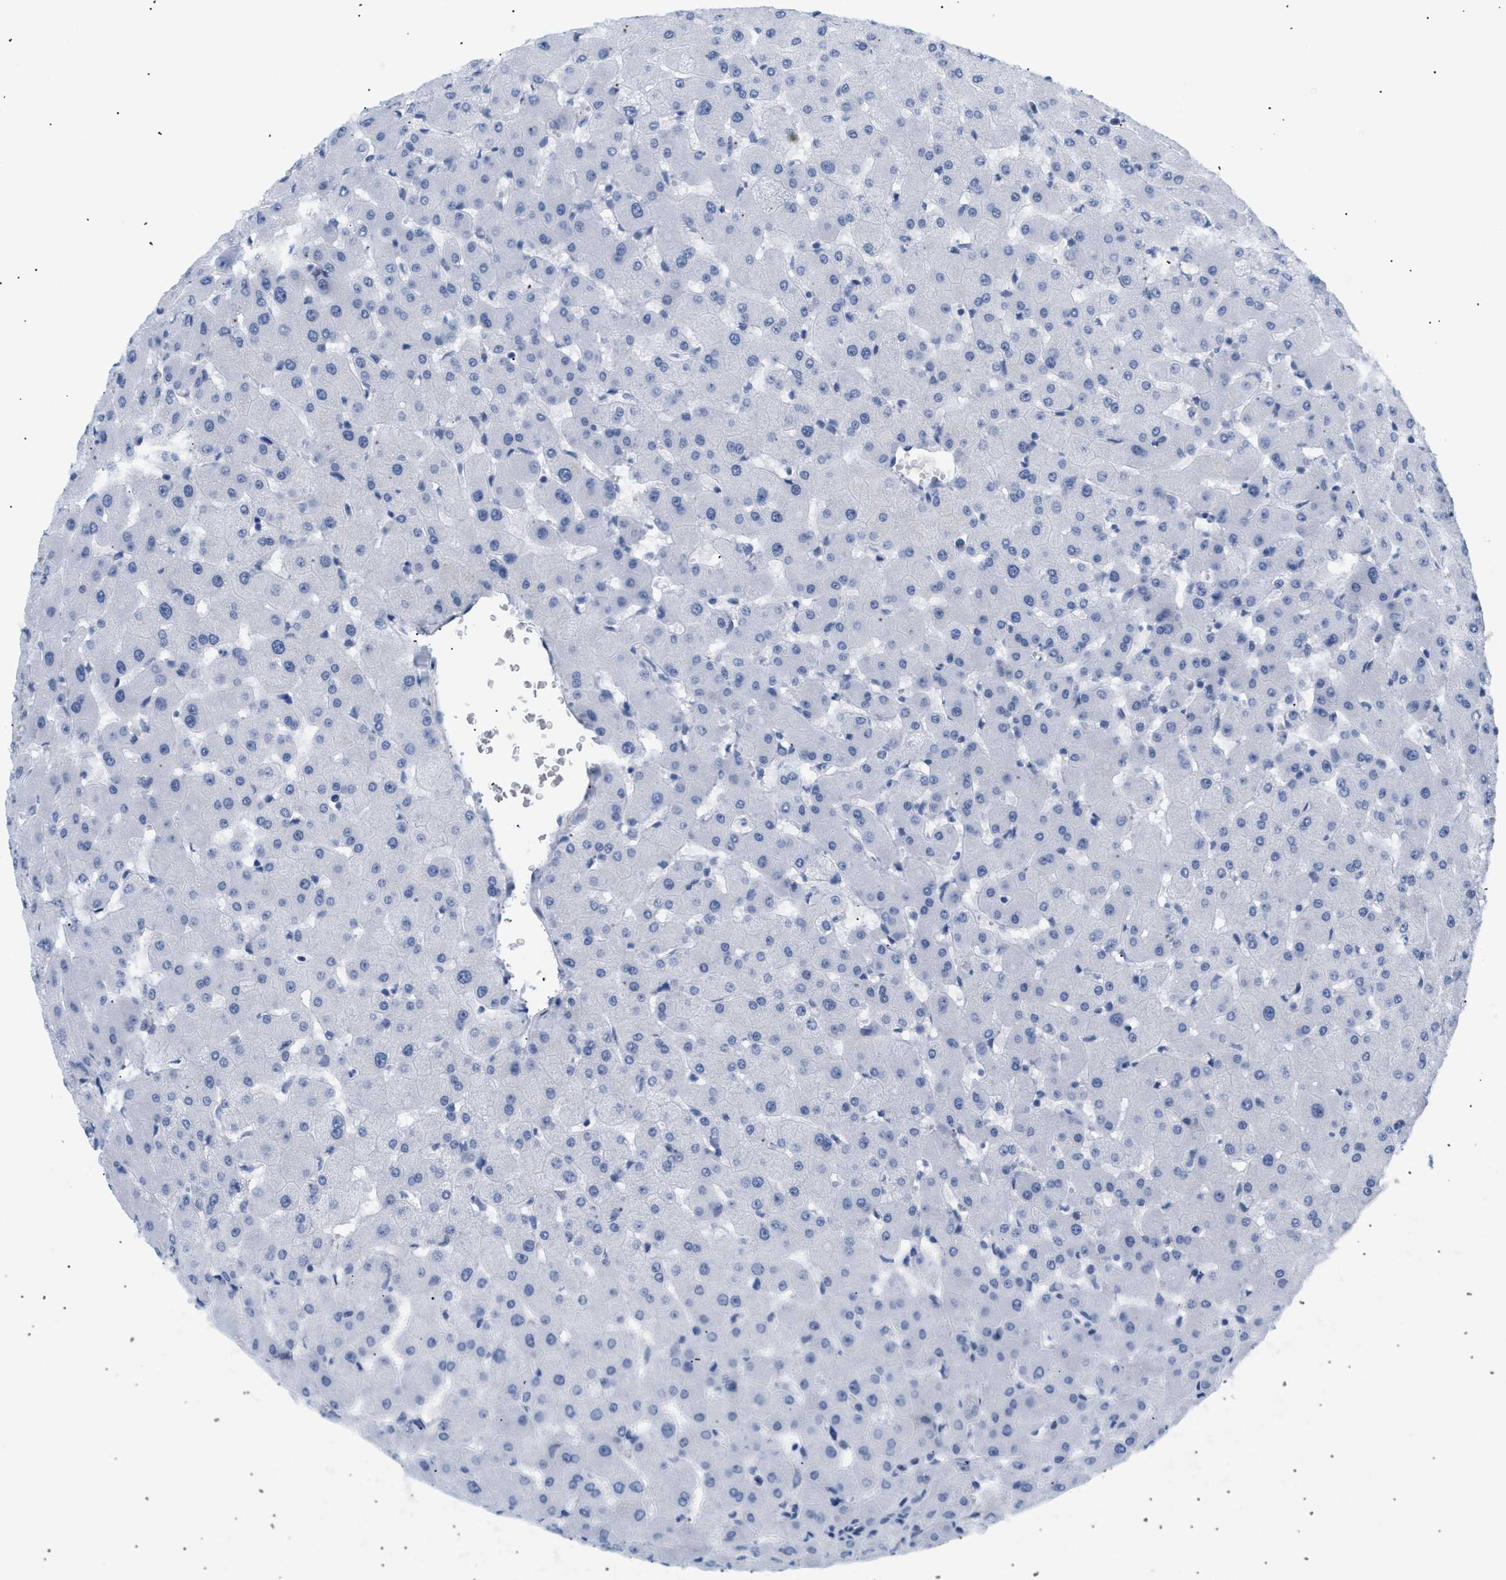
{"staining": {"intensity": "negative", "quantity": "none", "location": "none"}, "tissue": "liver", "cell_type": "Cholangiocytes", "image_type": "normal", "snomed": [{"axis": "morphology", "description": "Normal tissue, NOS"}, {"axis": "topography", "description": "Liver"}], "caption": "DAB immunohistochemical staining of unremarkable human liver demonstrates no significant positivity in cholangiocytes.", "gene": "ELN", "patient": {"sex": "female", "age": 63}}